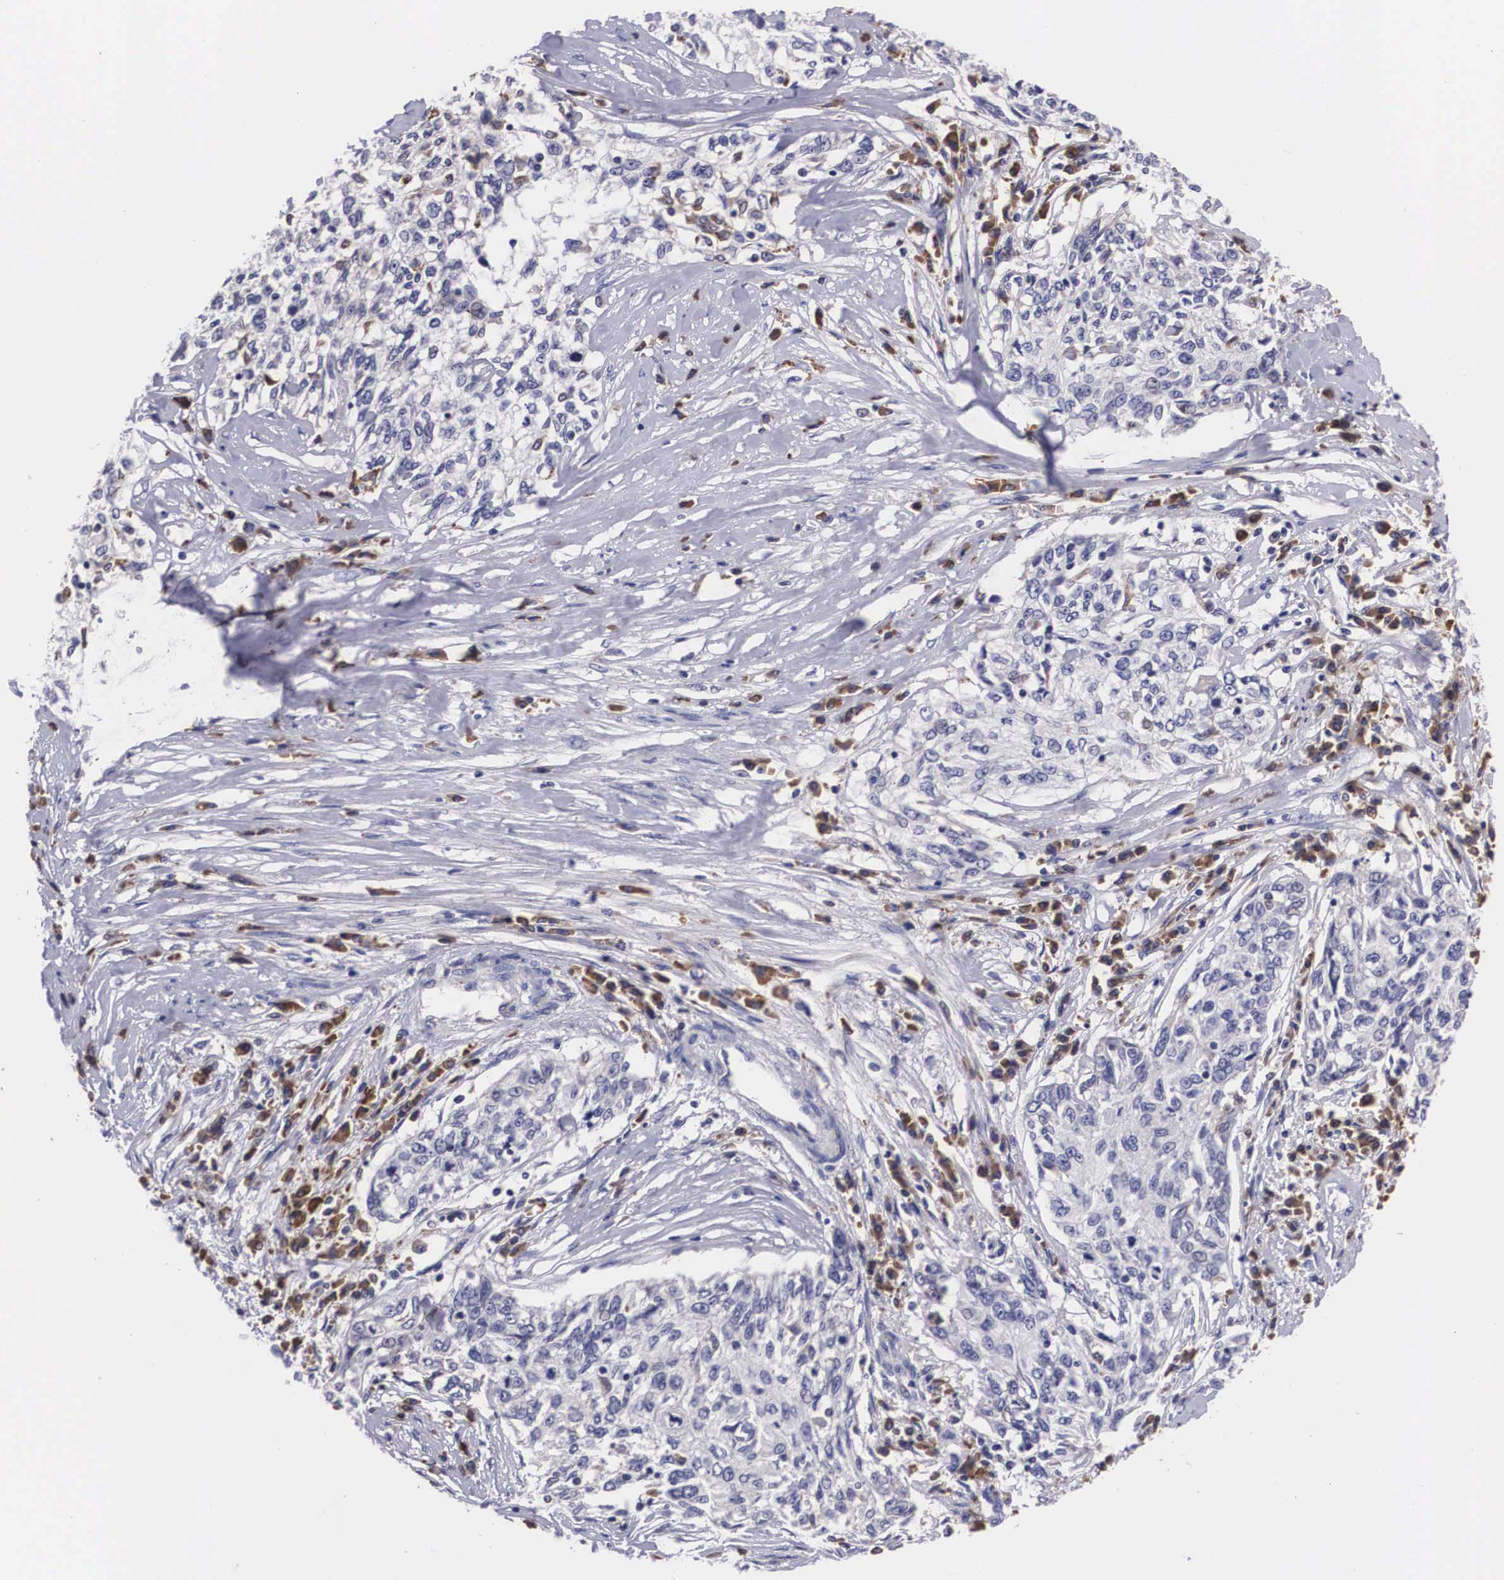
{"staining": {"intensity": "negative", "quantity": "none", "location": "none"}, "tissue": "cervical cancer", "cell_type": "Tumor cells", "image_type": "cancer", "snomed": [{"axis": "morphology", "description": "Squamous cell carcinoma, NOS"}, {"axis": "topography", "description": "Cervix"}], "caption": "The photomicrograph demonstrates no staining of tumor cells in cervical cancer. The staining is performed using DAB (3,3'-diaminobenzidine) brown chromogen with nuclei counter-stained in using hematoxylin.", "gene": "CRELD2", "patient": {"sex": "female", "age": 57}}